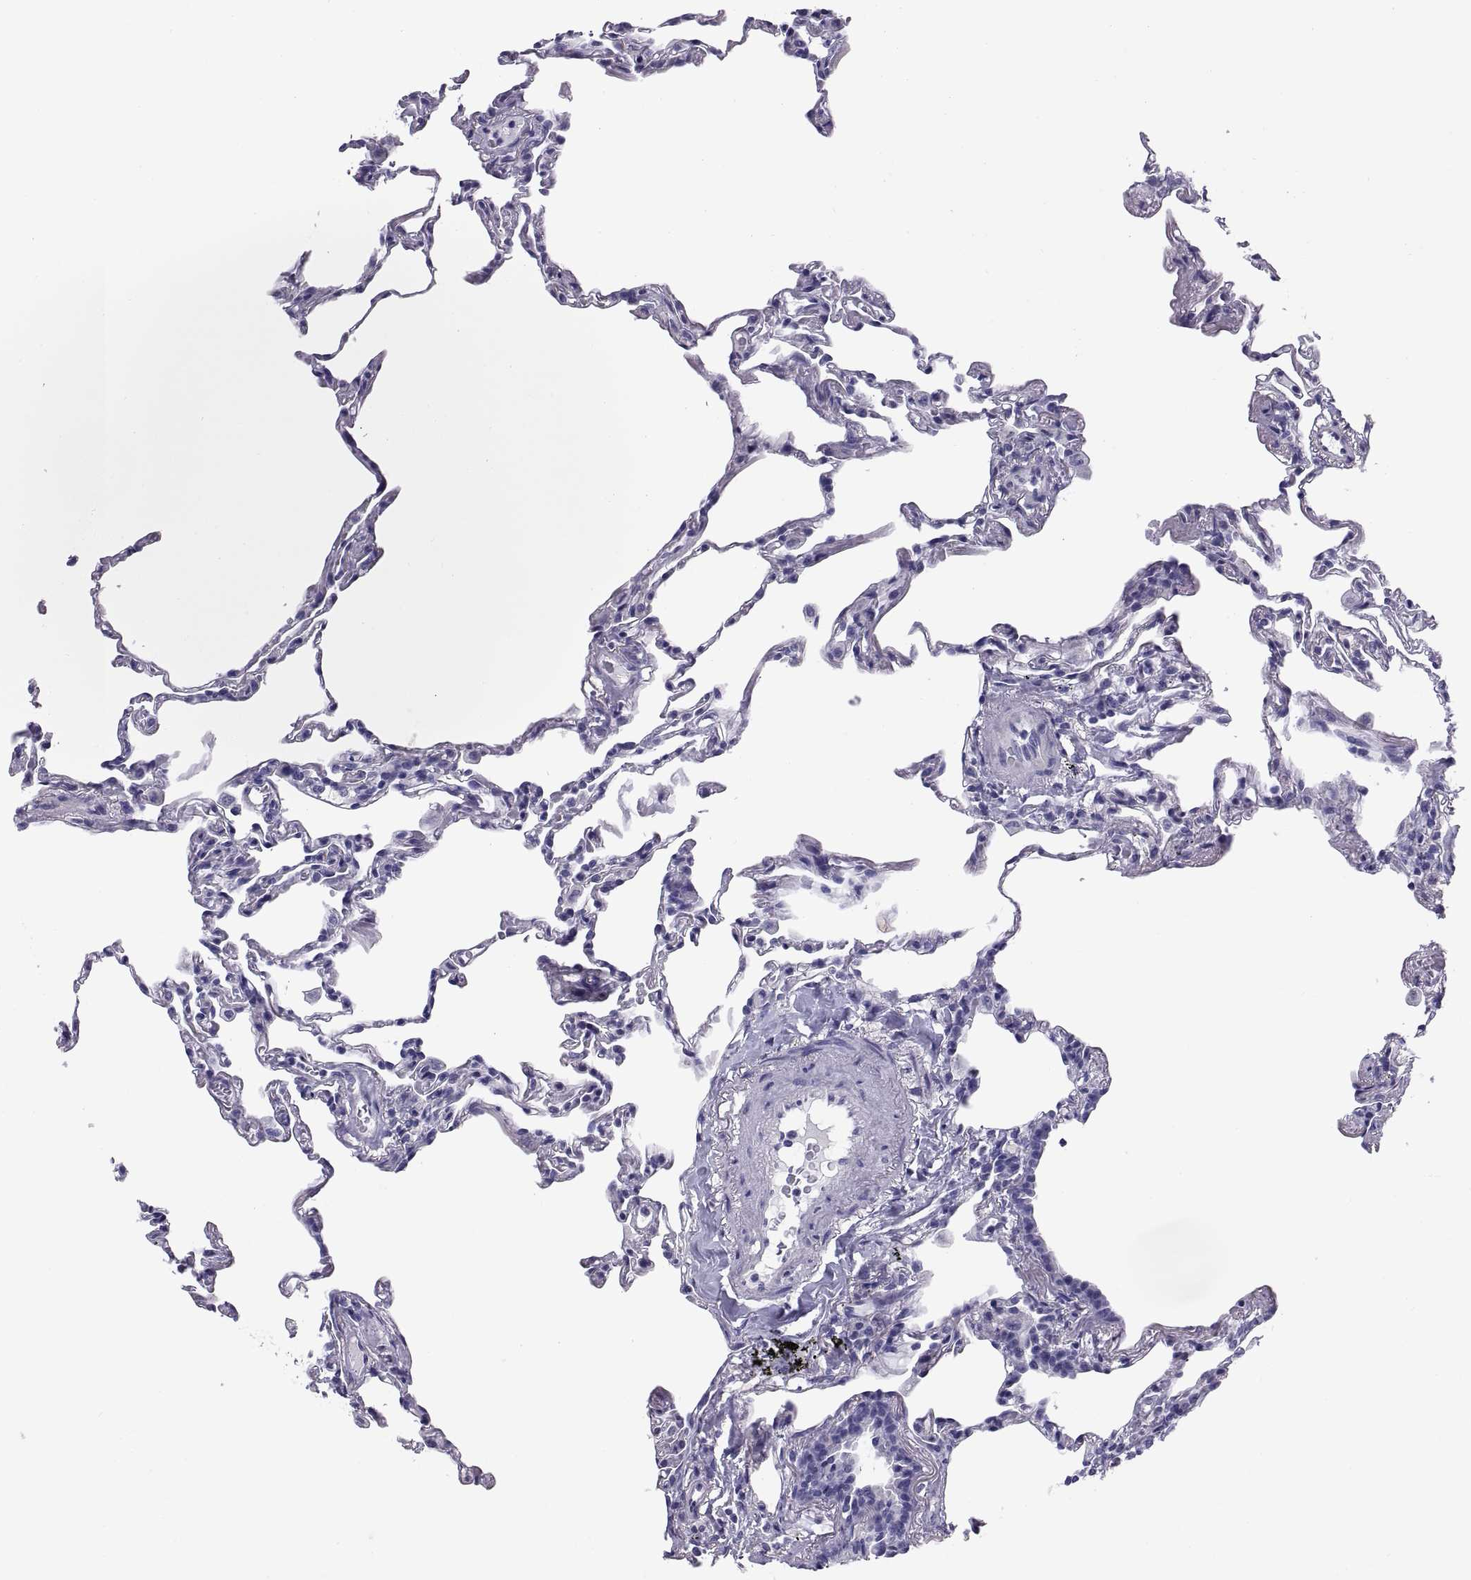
{"staining": {"intensity": "negative", "quantity": "none", "location": "none"}, "tissue": "lung", "cell_type": "Alveolar cells", "image_type": "normal", "snomed": [{"axis": "morphology", "description": "Normal tissue, NOS"}, {"axis": "topography", "description": "Lung"}], "caption": "There is no significant positivity in alveolar cells of lung. Brightfield microscopy of immunohistochemistry (IHC) stained with DAB (3,3'-diaminobenzidine) (brown) and hematoxylin (blue), captured at high magnification.", "gene": "RNASE12", "patient": {"sex": "female", "age": 57}}